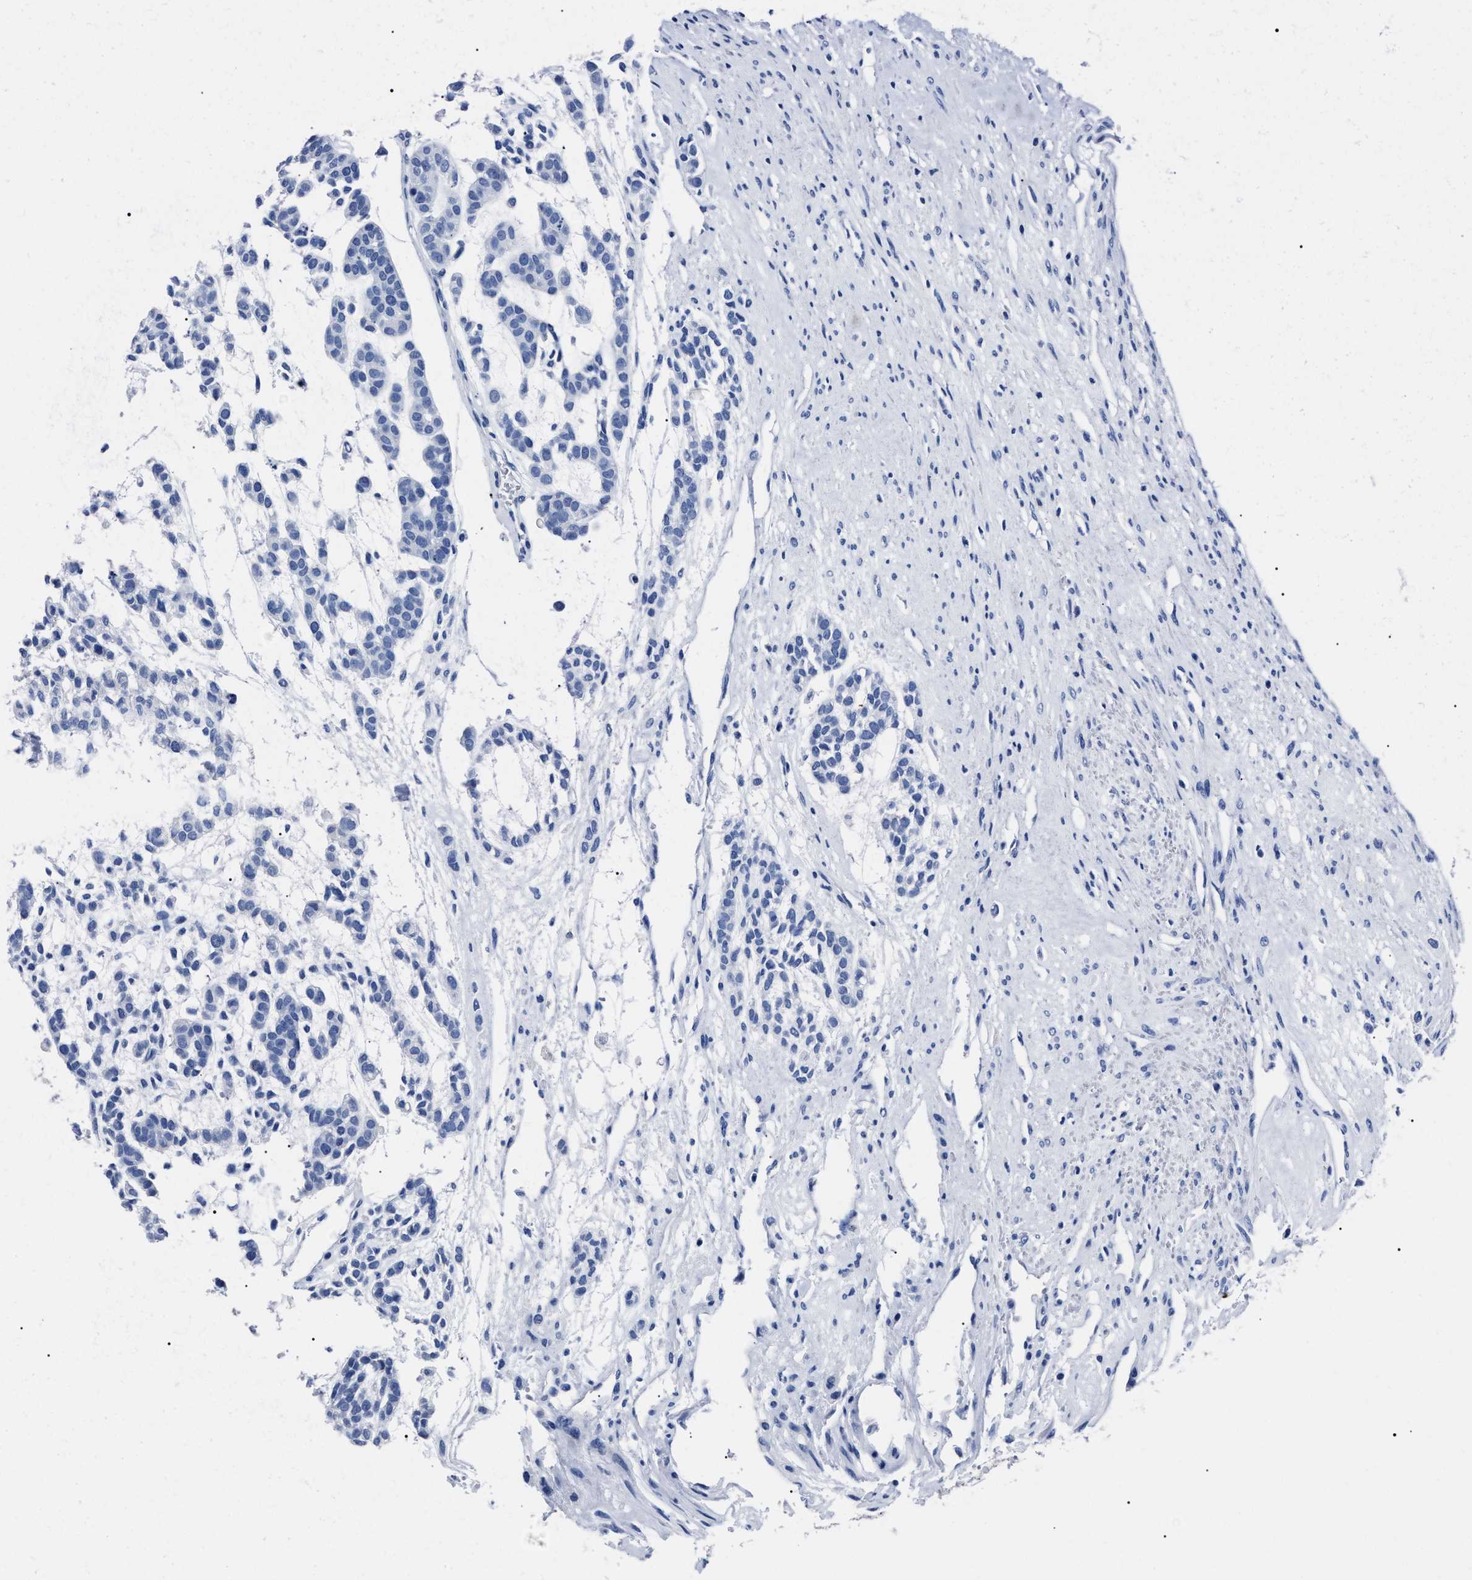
{"staining": {"intensity": "negative", "quantity": "none", "location": "none"}, "tissue": "head and neck cancer", "cell_type": "Tumor cells", "image_type": "cancer", "snomed": [{"axis": "morphology", "description": "Adenocarcinoma, NOS"}, {"axis": "morphology", "description": "Adenoma, NOS"}, {"axis": "topography", "description": "Head-Neck"}], "caption": "Tumor cells show no significant protein staining in head and neck cancer (adenocarcinoma).", "gene": "ALPG", "patient": {"sex": "female", "age": 55}}